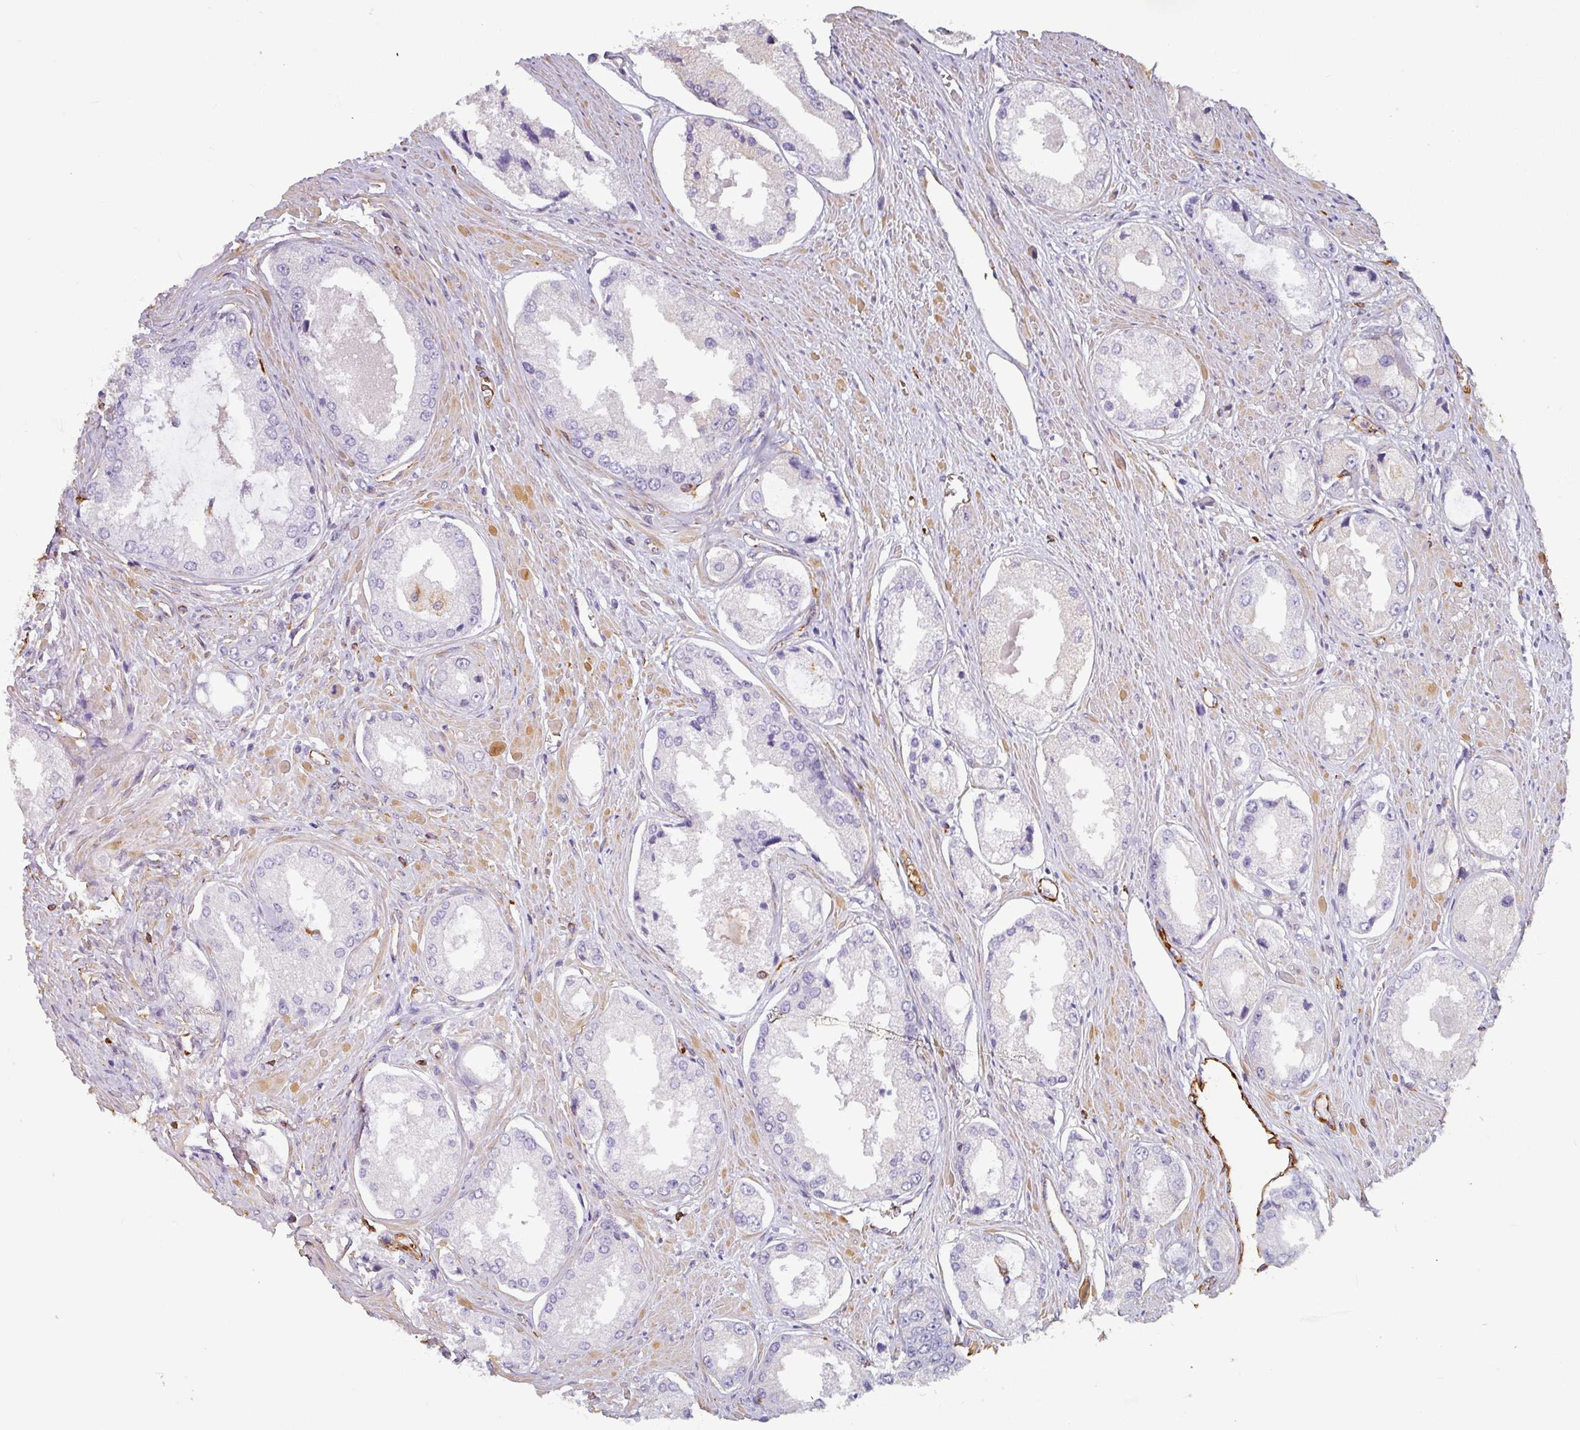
{"staining": {"intensity": "negative", "quantity": "none", "location": "none"}, "tissue": "prostate cancer", "cell_type": "Tumor cells", "image_type": "cancer", "snomed": [{"axis": "morphology", "description": "Adenocarcinoma, Low grade"}, {"axis": "topography", "description": "Prostate"}], "caption": "This micrograph is of adenocarcinoma (low-grade) (prostate) stained with IHC to label a protein in brown with the nuclei are counter-stained blue. There is no staining in tumor cells.", "gene": "ZNF280C", "patient": {"sex": "male", "age": 68}}